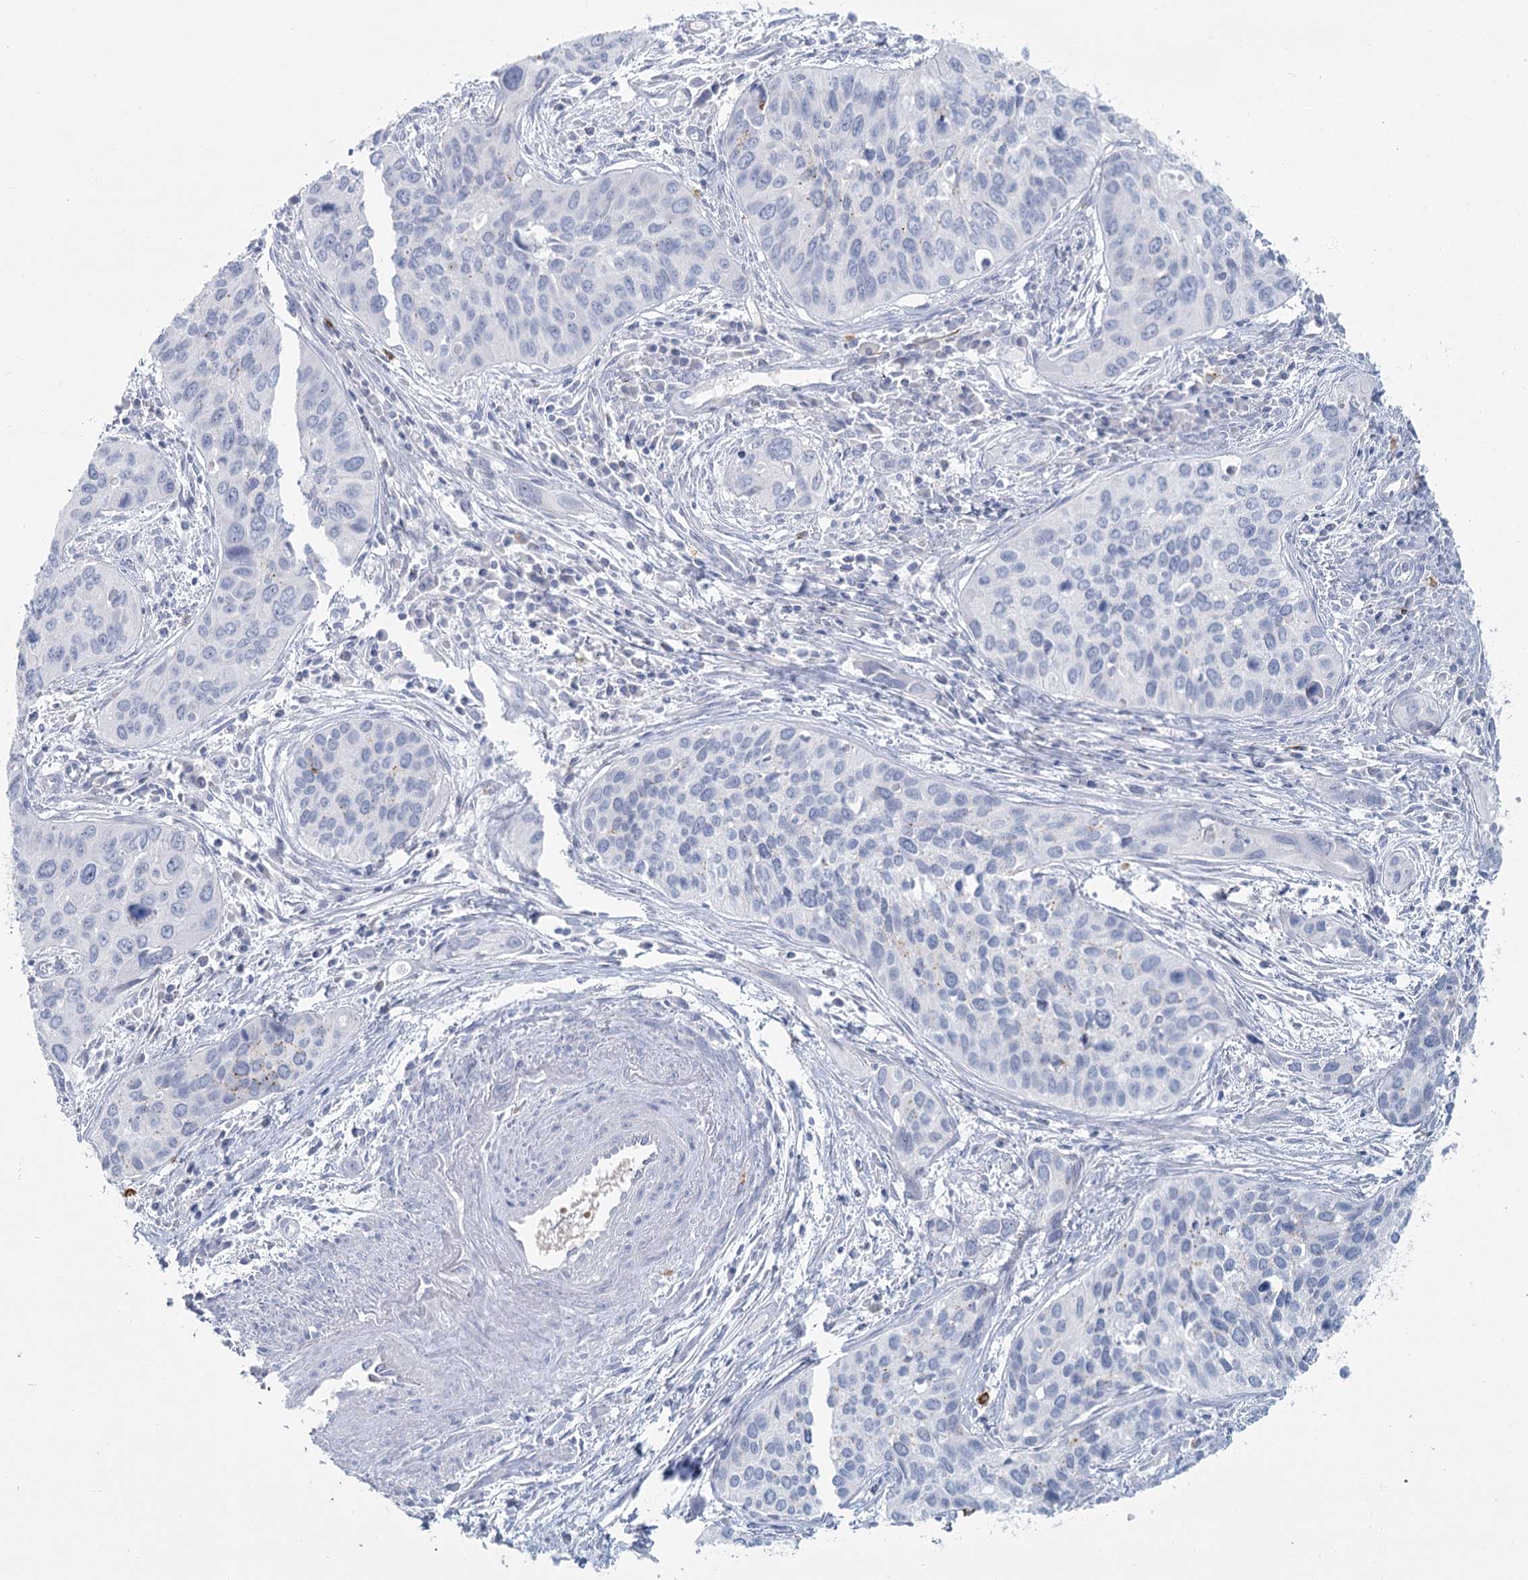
{"staining": {"intensity": "negative", "quantity": "none", "location": "none"}, "tissue": "cervical cancer", "cell_type": "Tumor cells", "image_type": "cancer", "snomed": [{"axis": "morphology", "description": "Squamous cell carcinoma, NOS"}, {"axis": "topography", "description": "Cervix"}], "caption": "This is an IHC micrograph of human cervical cancer (squamous cell carcinoma). There is no expression in tumor cells.", "gene": "IFIT5", "patient": {"sex": "female", "age": 55}}